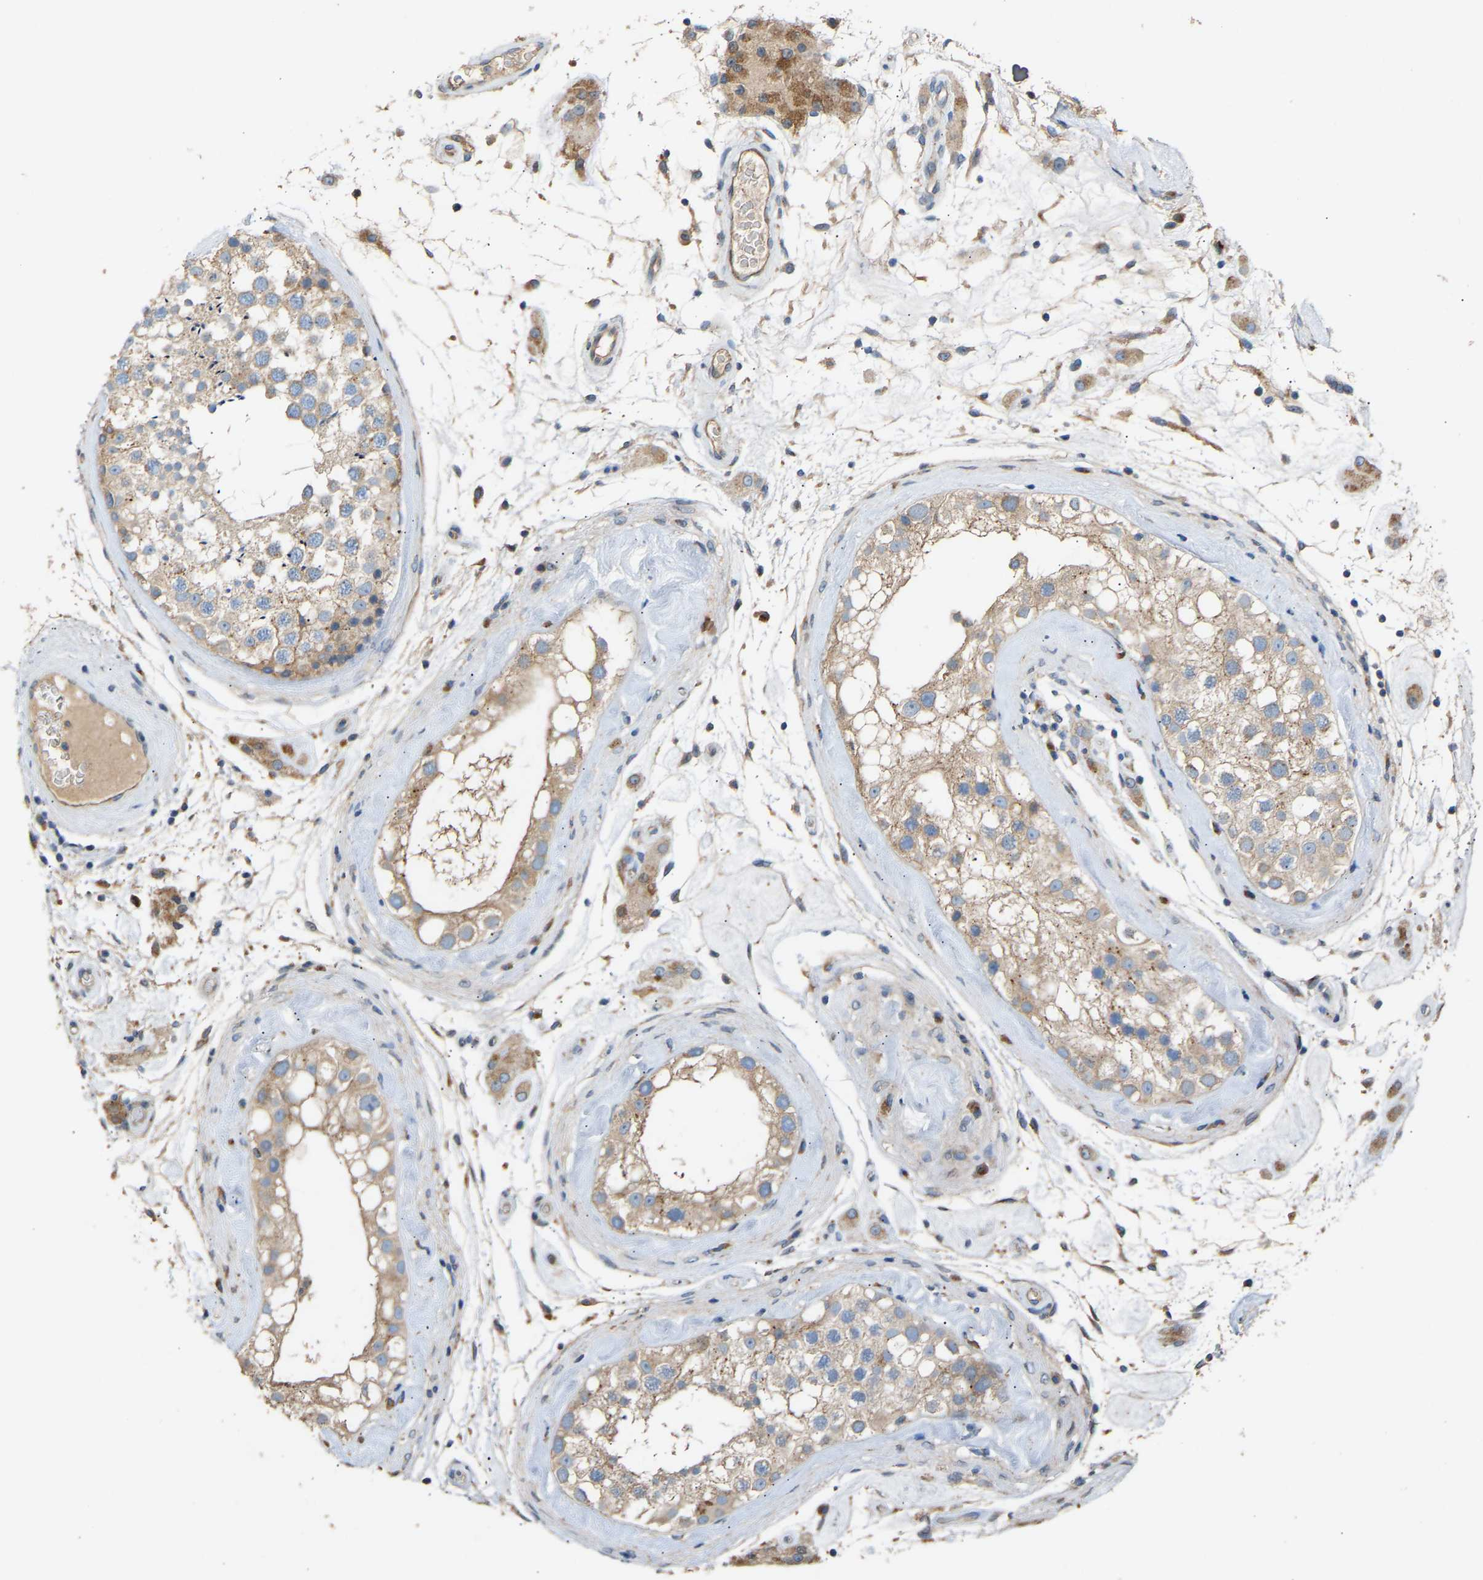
{"staining": {"intensity": "weak", "quantity": ">75%", "location": "cytoplasmic/membranous"}, "tissue": "testis", "cell_type": "Cells in seminiferous ducts", "image_type": "normal", "snomed": [{"axis": "morphology", "description": "Normal tissue, NOS"}, {"axis": "topography", "description": "Testis"}], "caption": "Weak cytoplasmic/membranous staining is seen in about >75% of cells in seminiferous ducts in normal testis.", "gene": "RGP1", "patient": {"sex": "male", "age": 46}}